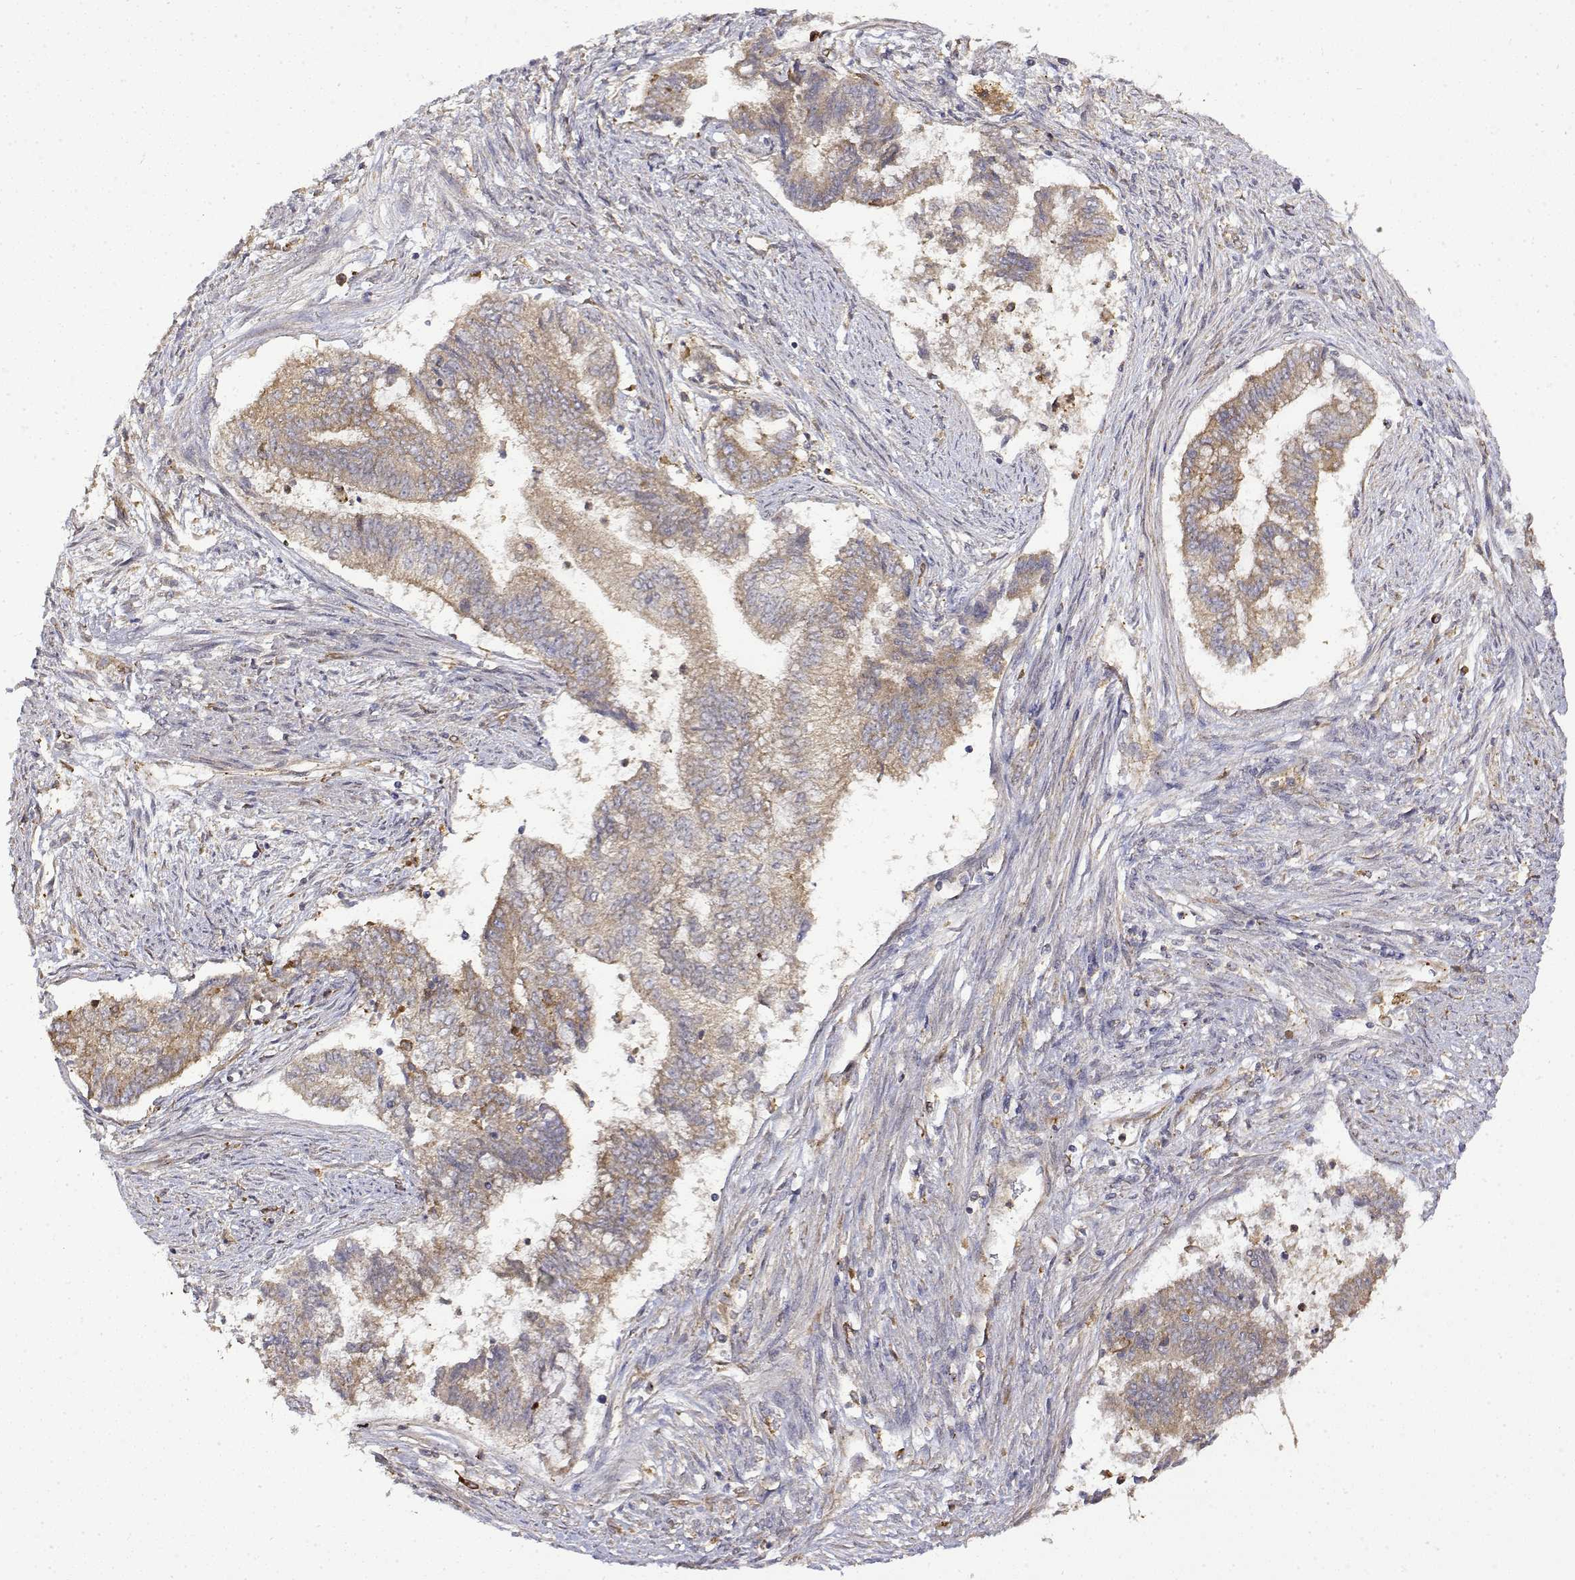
{"staining": {"intensity": "weak", "quantity": ">75%", "location": "cytoplasmic/membranous"}, "tissue": "endometrial cancer", "cell_type": "Tumor cells", "image_type": "cancer", "snomed": [{"axis": "morphology", "description": "Adenocarcinoma, NOS"}, {"axis": "topography", "description": "Endometrium"}], "caption": "Human adenocarcinoma (endometrial) stained for a protein (brown) reveals weak cytoplasmic/membranous positive positivity in about >75% of tumor cells.", "gene": "PACSIN2", "patient": {"sex": "female", "age": 65}}